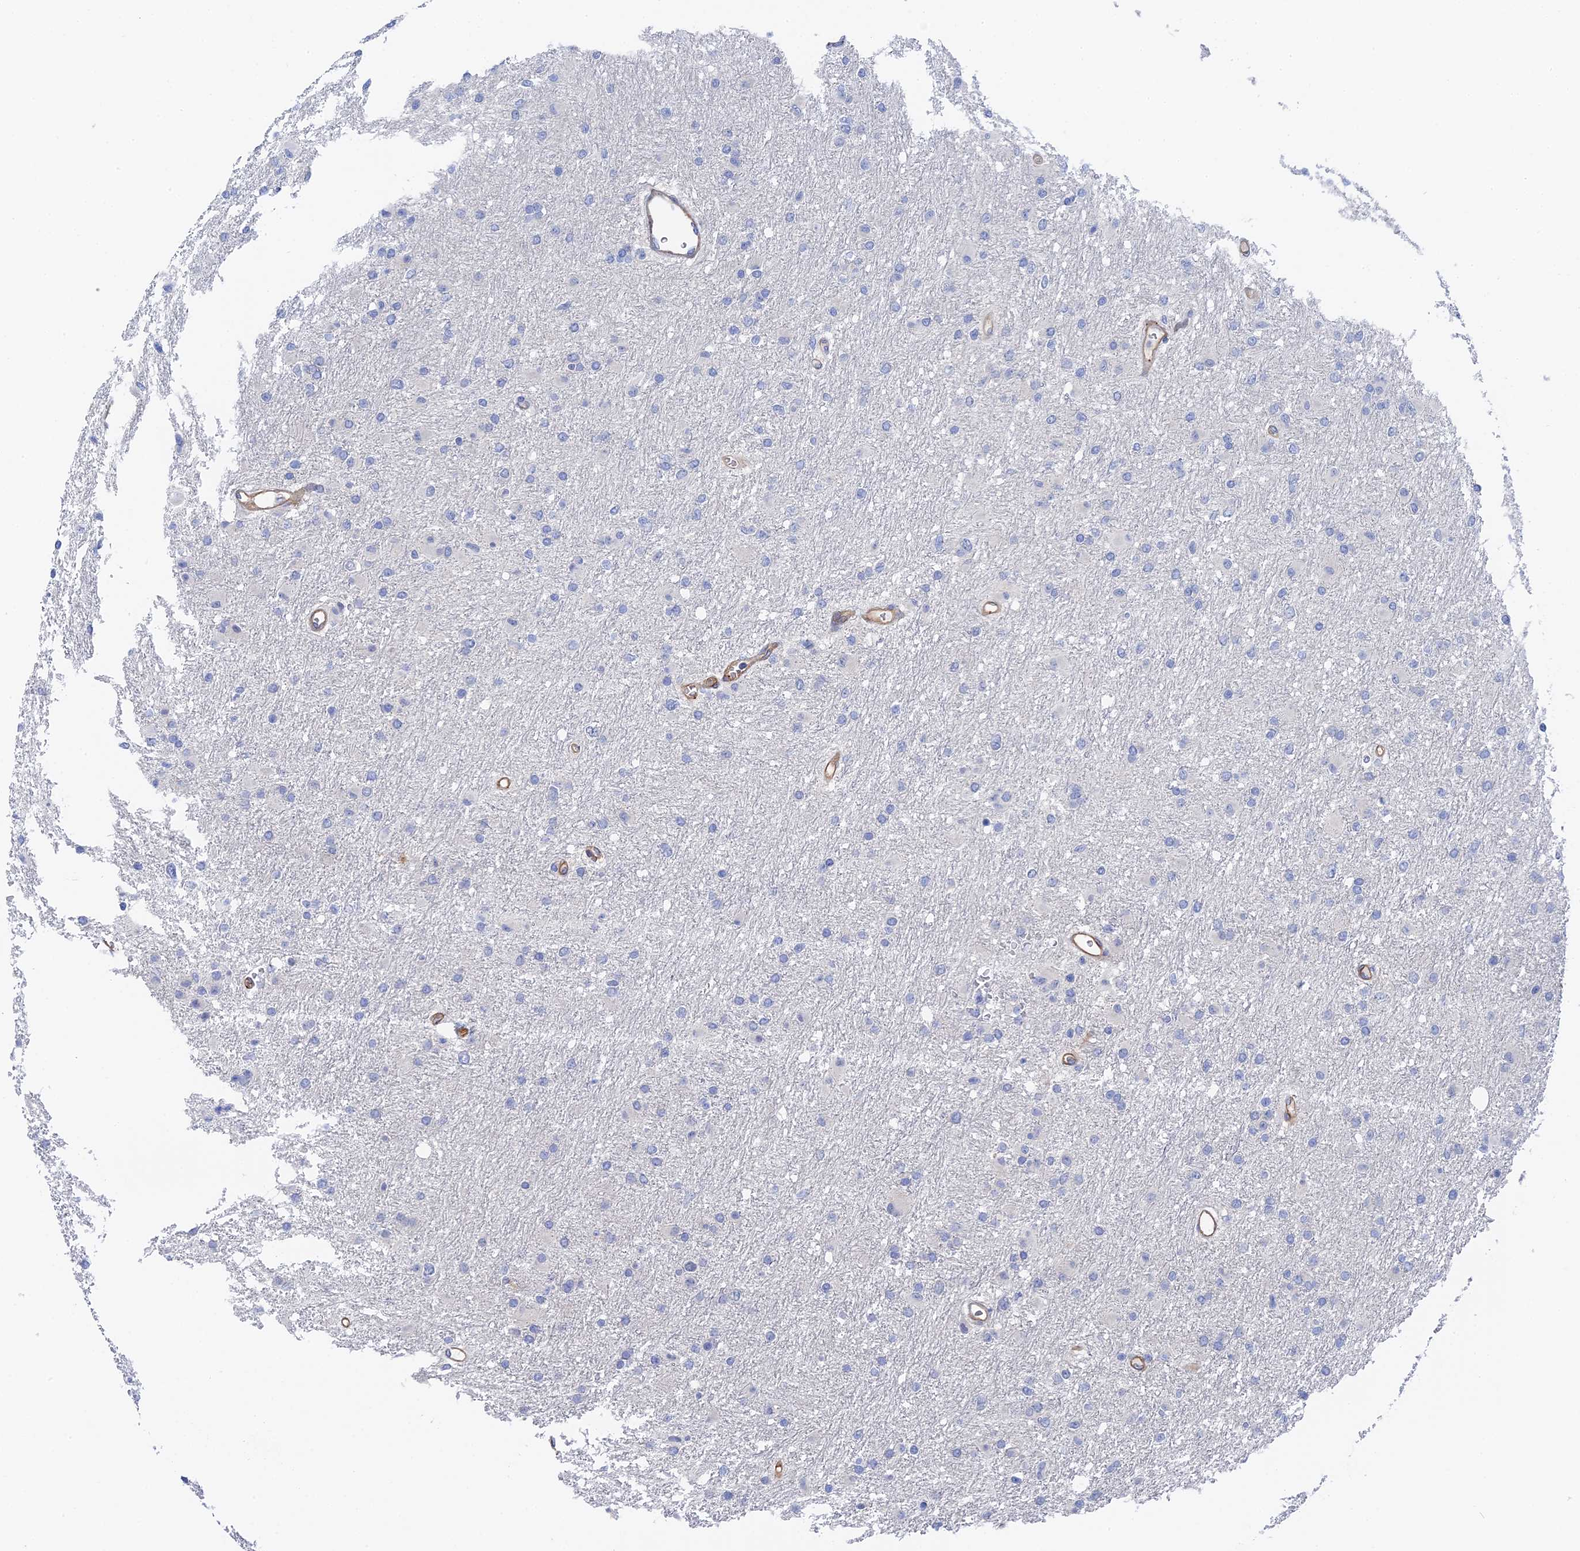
{"staining": {"intensity": "negative", "quantity": "none", "location": "none"}, "tissue": "glioma", "cell_type": "Tumor cells", "image_type": "cancer", "snomed": [{"axis": "morphology", "description": "Glioma, malignant, High grade"}, {"axis": "topography", "description": "Cerebral cortex"}], "caption": "Immunohistochemistry (IHC) photomicrograph of neoplastic tissue: glioma stained with DAB exhibits no significant protein positivity in tumor cells.", "gene": "MTHFSD", "patient": {"sex": "female", "age": 36}}